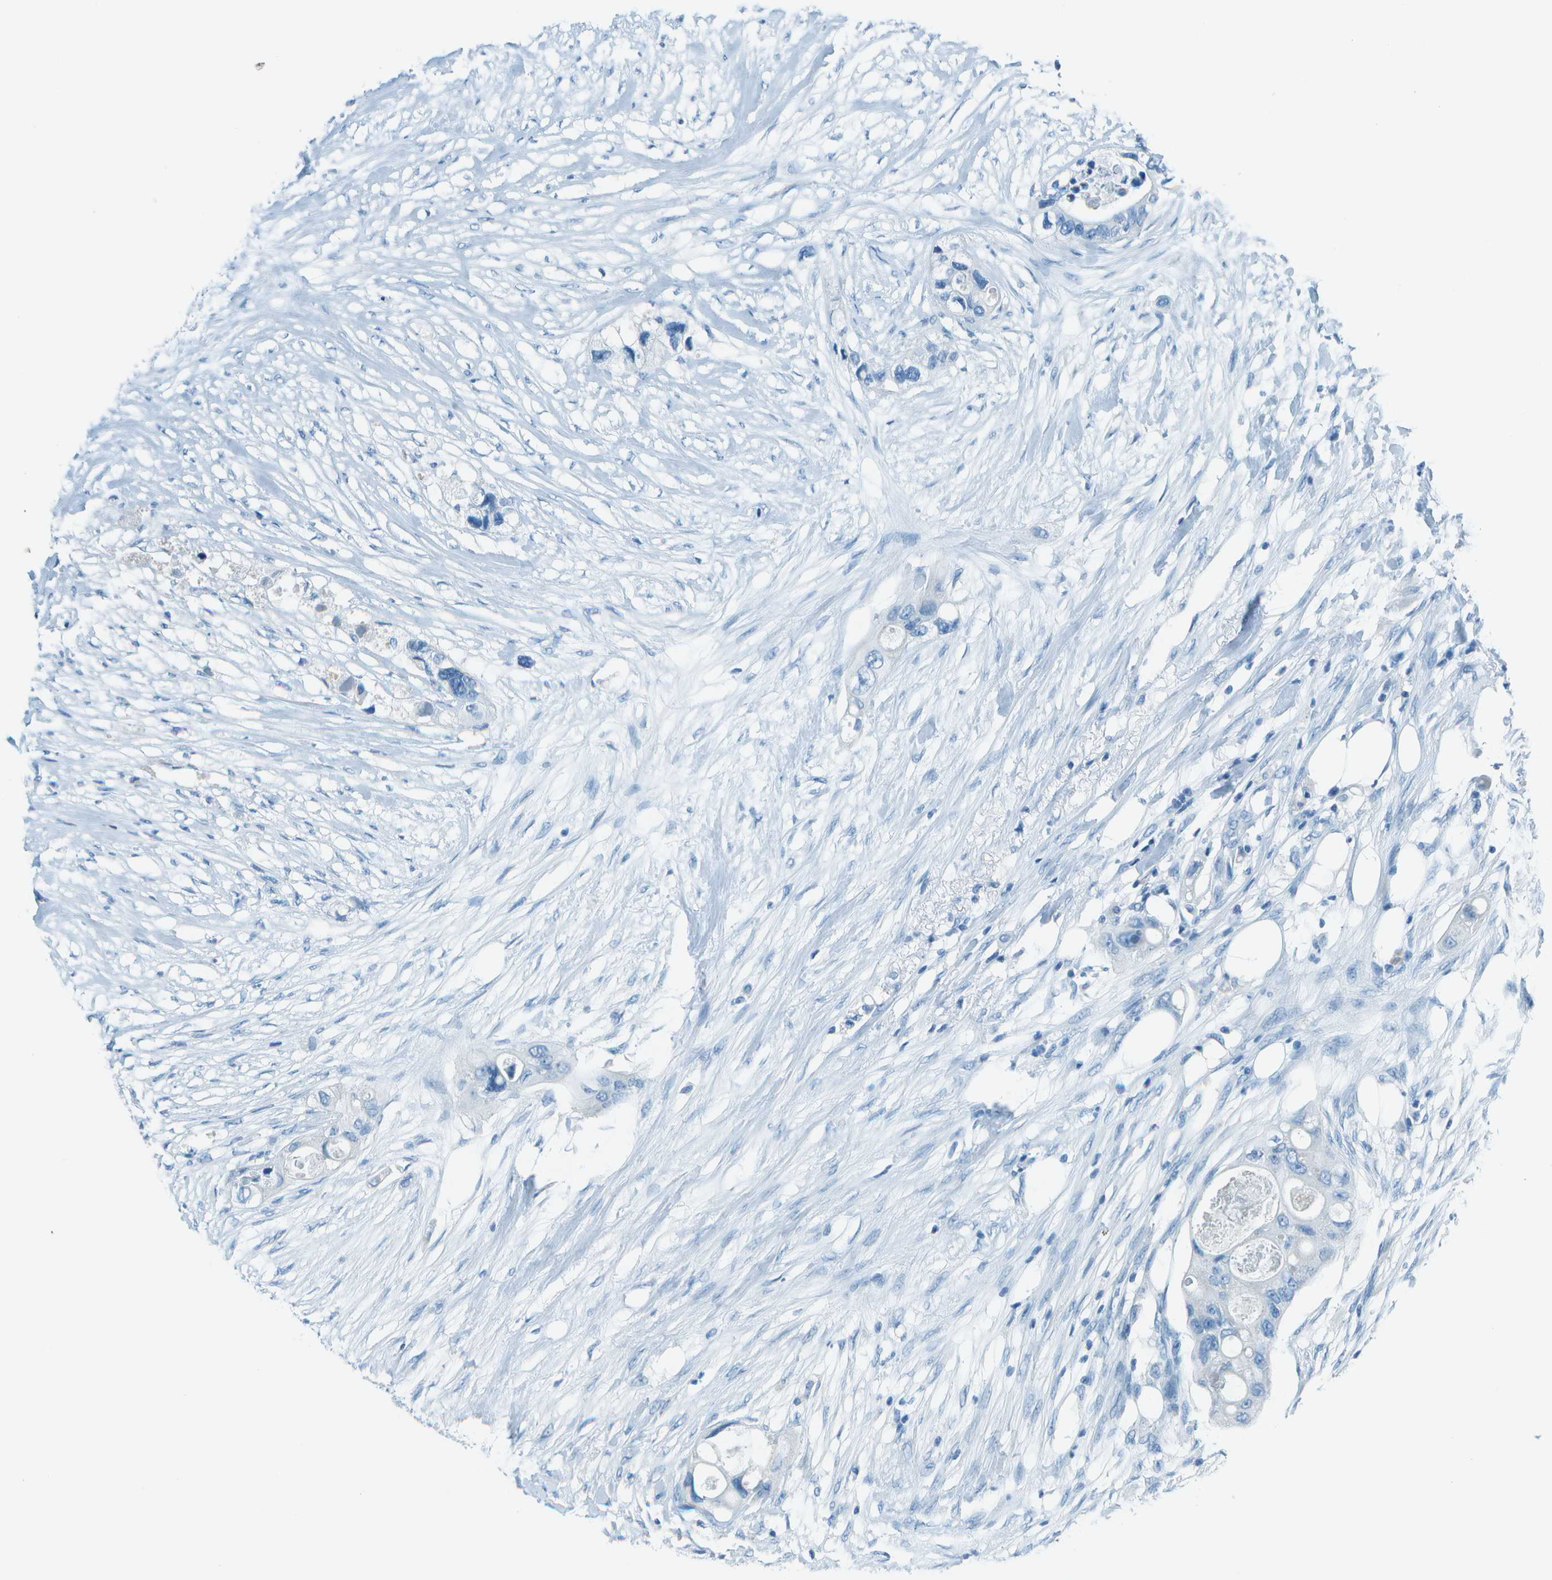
{"staining": {"intensity": "negative", "quantity": "none", "location": "none"}, "tissue": "colorectal cancer", "cell_type": "Tumor cells", "image_type": "cancer", "snomed": [{"axis": "morphology", "description": "Adenocarcinoma, NOS"}, {"axis": "topography", "description": "Colon"}], "caption": "Colorectal cancer (adenocarcinoma) was stained to show a protein in brown. There is no significant staining in tumor cells. The staining was performed using DAB (3,3'-diaminobenzidine) to visualize the protein expression in brown, while the nuclei were stained in blue with hematoxylin (Magnification: 20x).", "gene": "FGF1", "patient": {"sex": "female", "age": 57}}